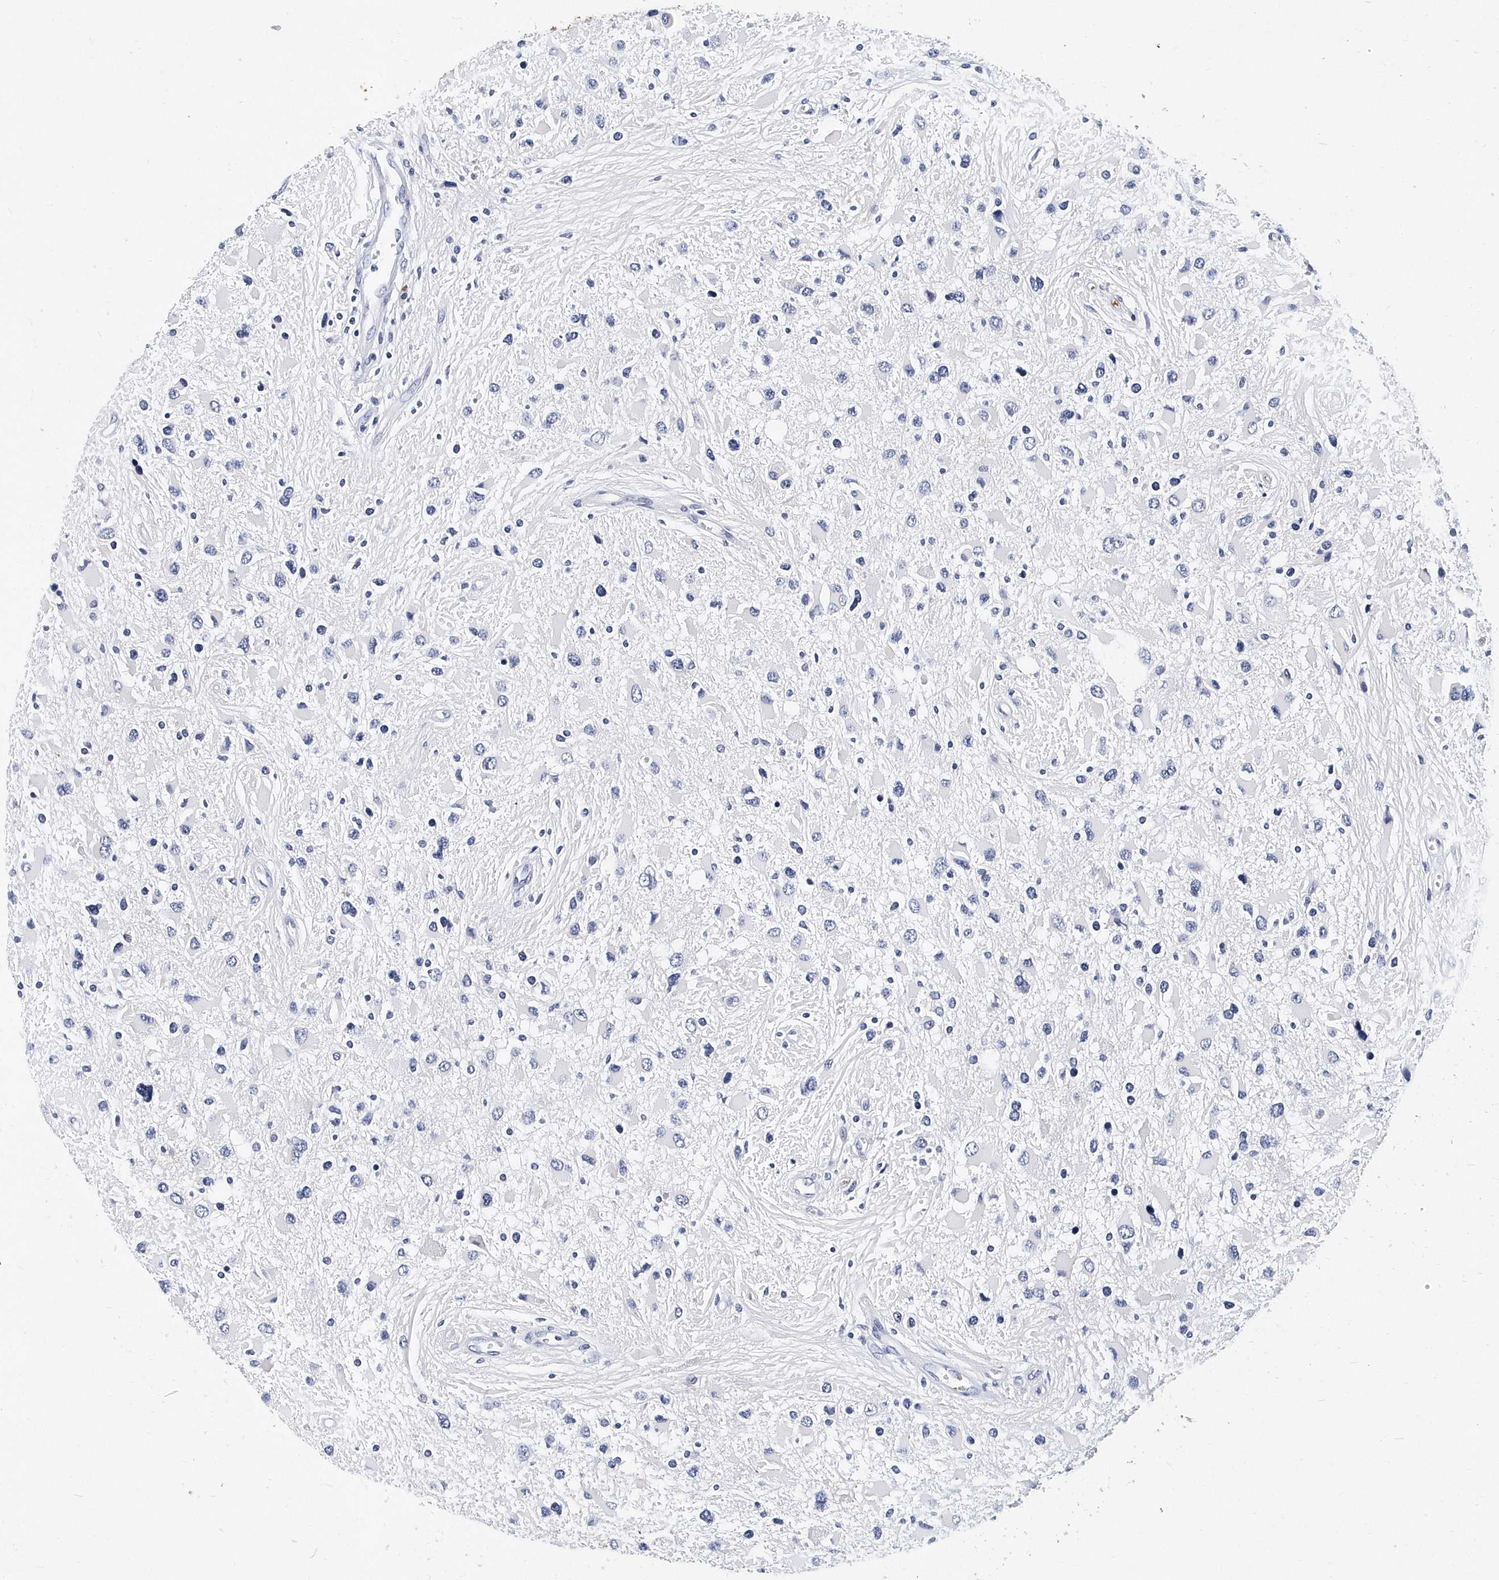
{"staining": {"intensity": "negative", "quantity": "none", "location": "none"}, "tissue": "glioma", "cell_type": "Tumor cells", "image_type": "cancer", "snomed": [{"axis": "morphology", "description": "Glioma, malignant, High grade"}, {"axis": "topography", "description": "Brain"}], "caption": "The micrograph exhibits no staining of tumor cells in high-grade glioma (malignant).", "gene": "ITGA2B", "patient": {"sex": "male", "age": 53}}